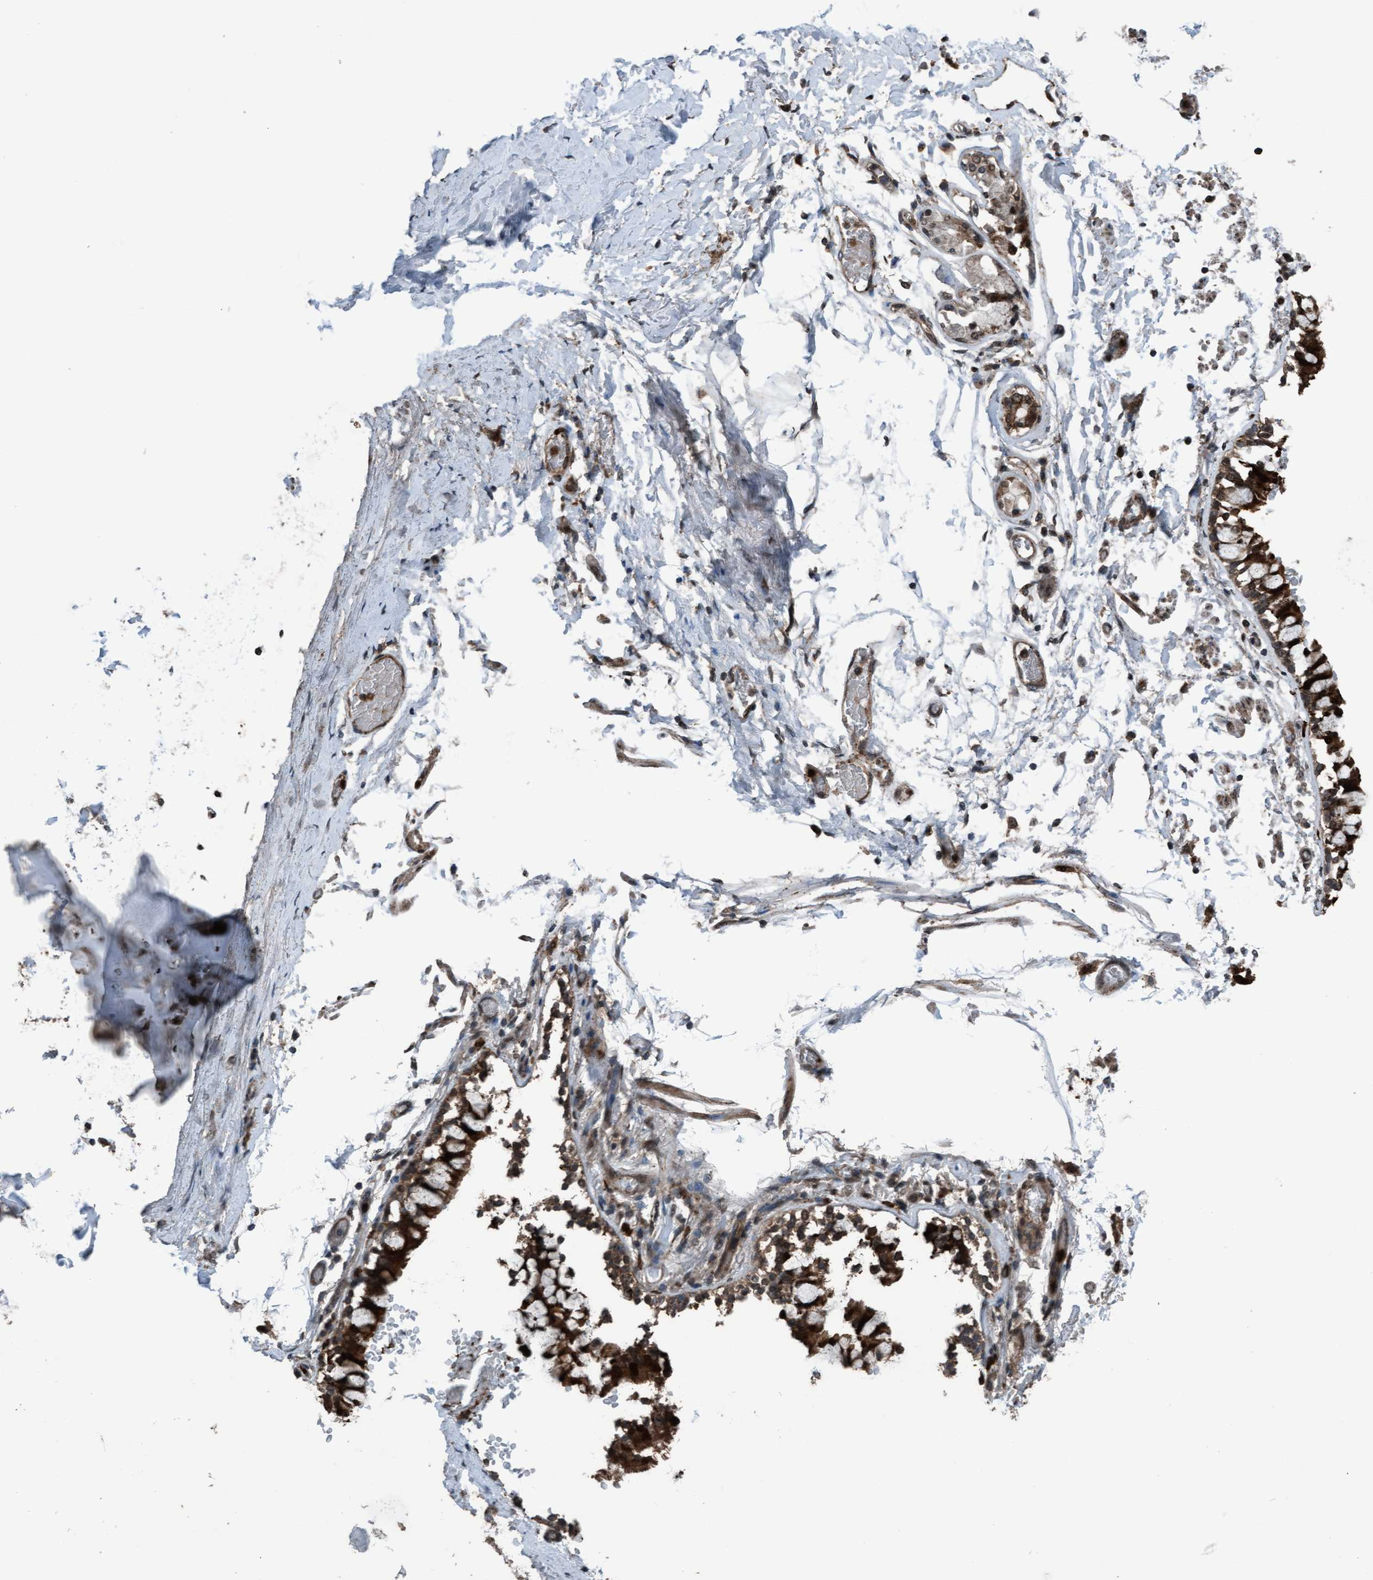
{"staining": {"intensity": "moderate", "quantity": ">75%", "location": "cytoplasmic/membranous,nuclear"}, "tissue": "adipose tissue", "cell_type": "Adipocytes", "image_type": "normal", "snomed": [{"axis": "morphology", "description": "Normal tissue, NOS"}, {"axis": "topography", "description": "Cartilage tissue"}, {"axis": "topography", "description": "Lung"}], "caption": "Immunohistochemical staining of benign human adipose tissue reveals moderate cytoplasmic/membranous,nuclear protein positivity in approximately >75% of adipocytes.", "gene": "PLXNB2", "patient": {"sex": "female", "age": 77}}